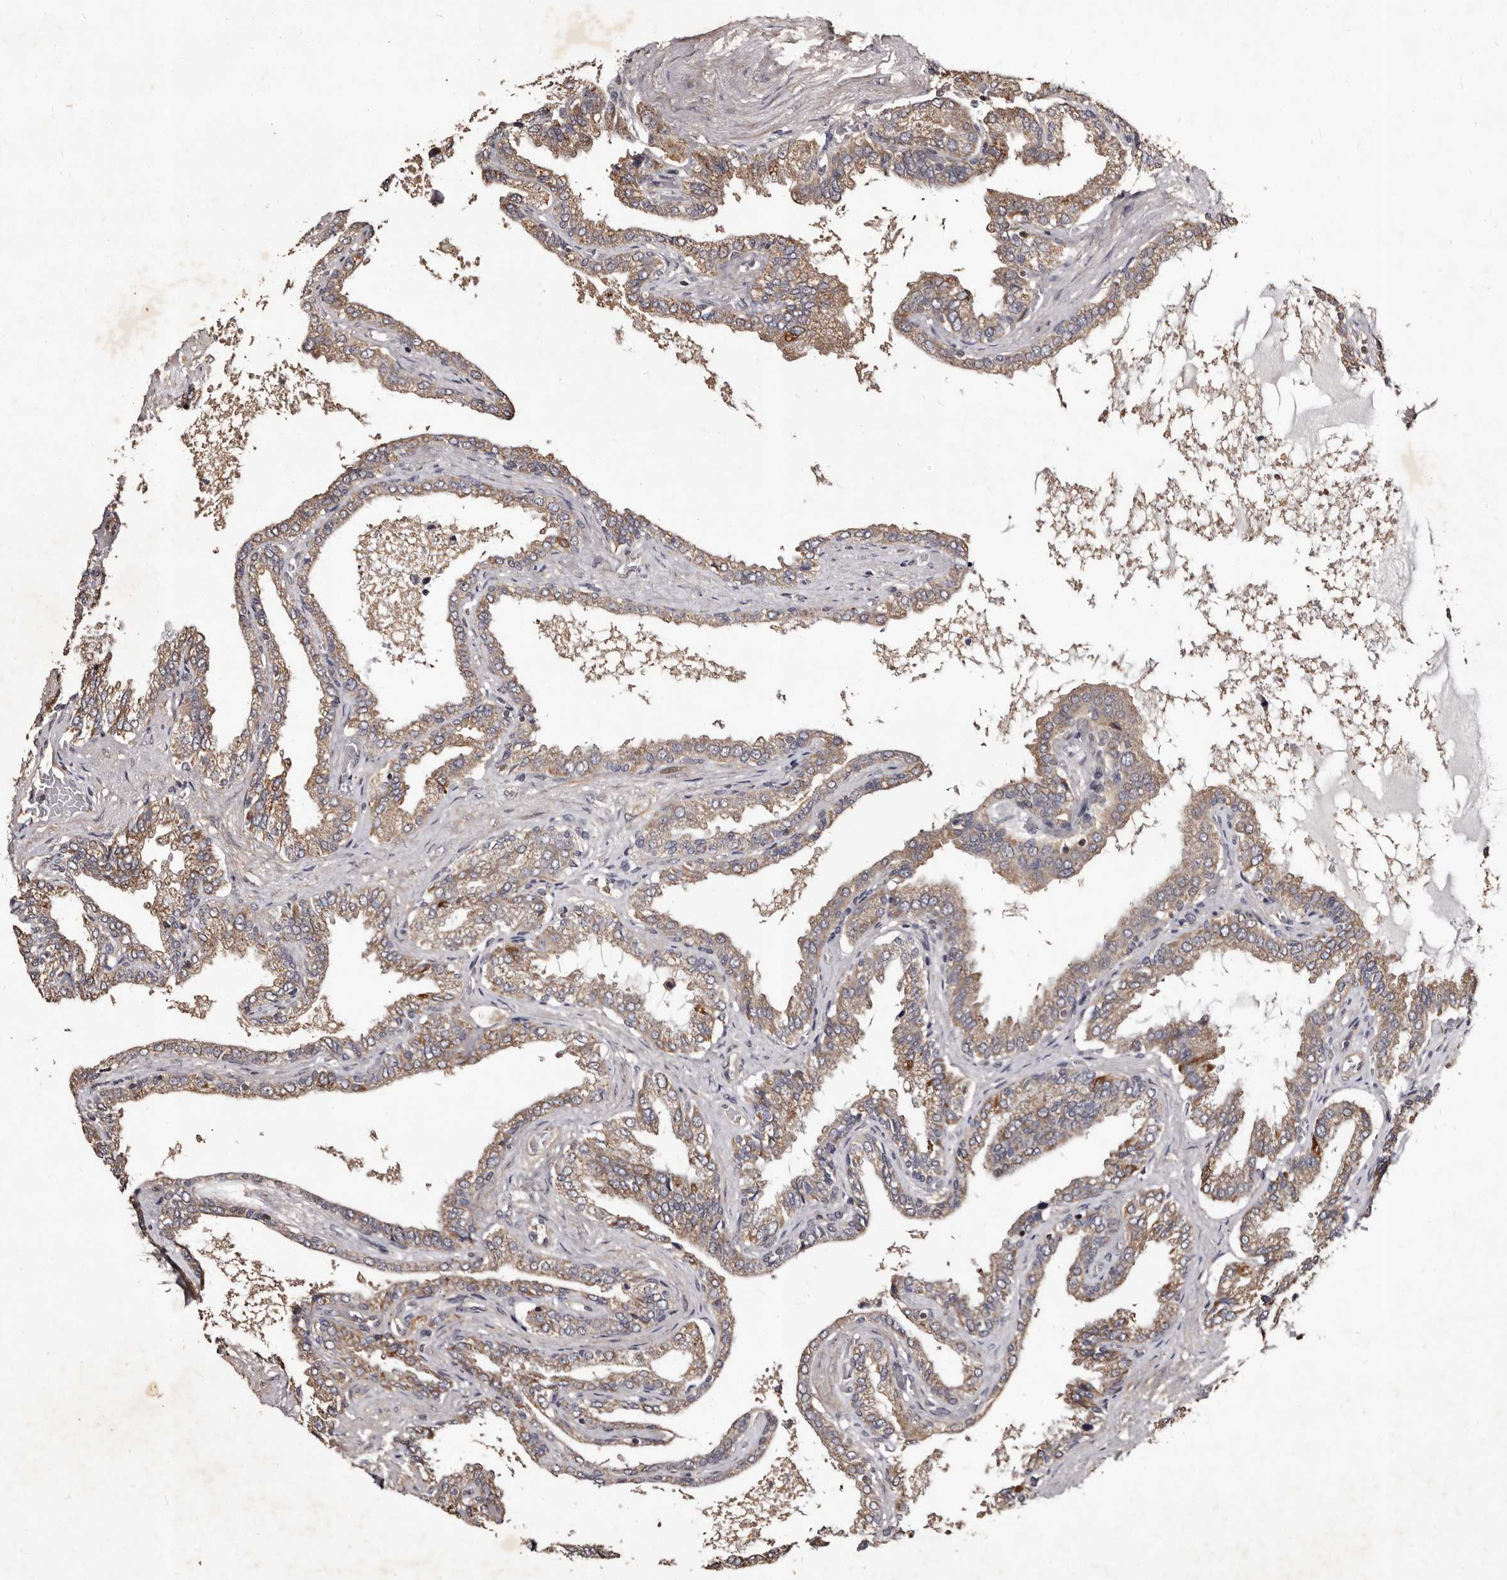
{"staining": {"intensity": "moderate", "quantity": ">75%", "location": "cytoplasmic/membranous"}, "tissue": "seminal vesicle", "cell_type": "Glandular cells", "image_type": "normal", "snomed": [{"axis": "morphology", "description": "Normal tissue, NOS"}, {"axis": "topography", "description": "Seminal veicle"}], "caption": "IHC (DAB (3,3'-diaminobenzidine)) staining of unremarkable seminal vesicle demonstrates moderate cytoplasmic/membranous protein expression in approximately >75% of glandular cells. (DAB IHC with brightfield microscopy, high magnification).", "gene": "MKRN3", "patient": {"sex": "male", "age": 46}}